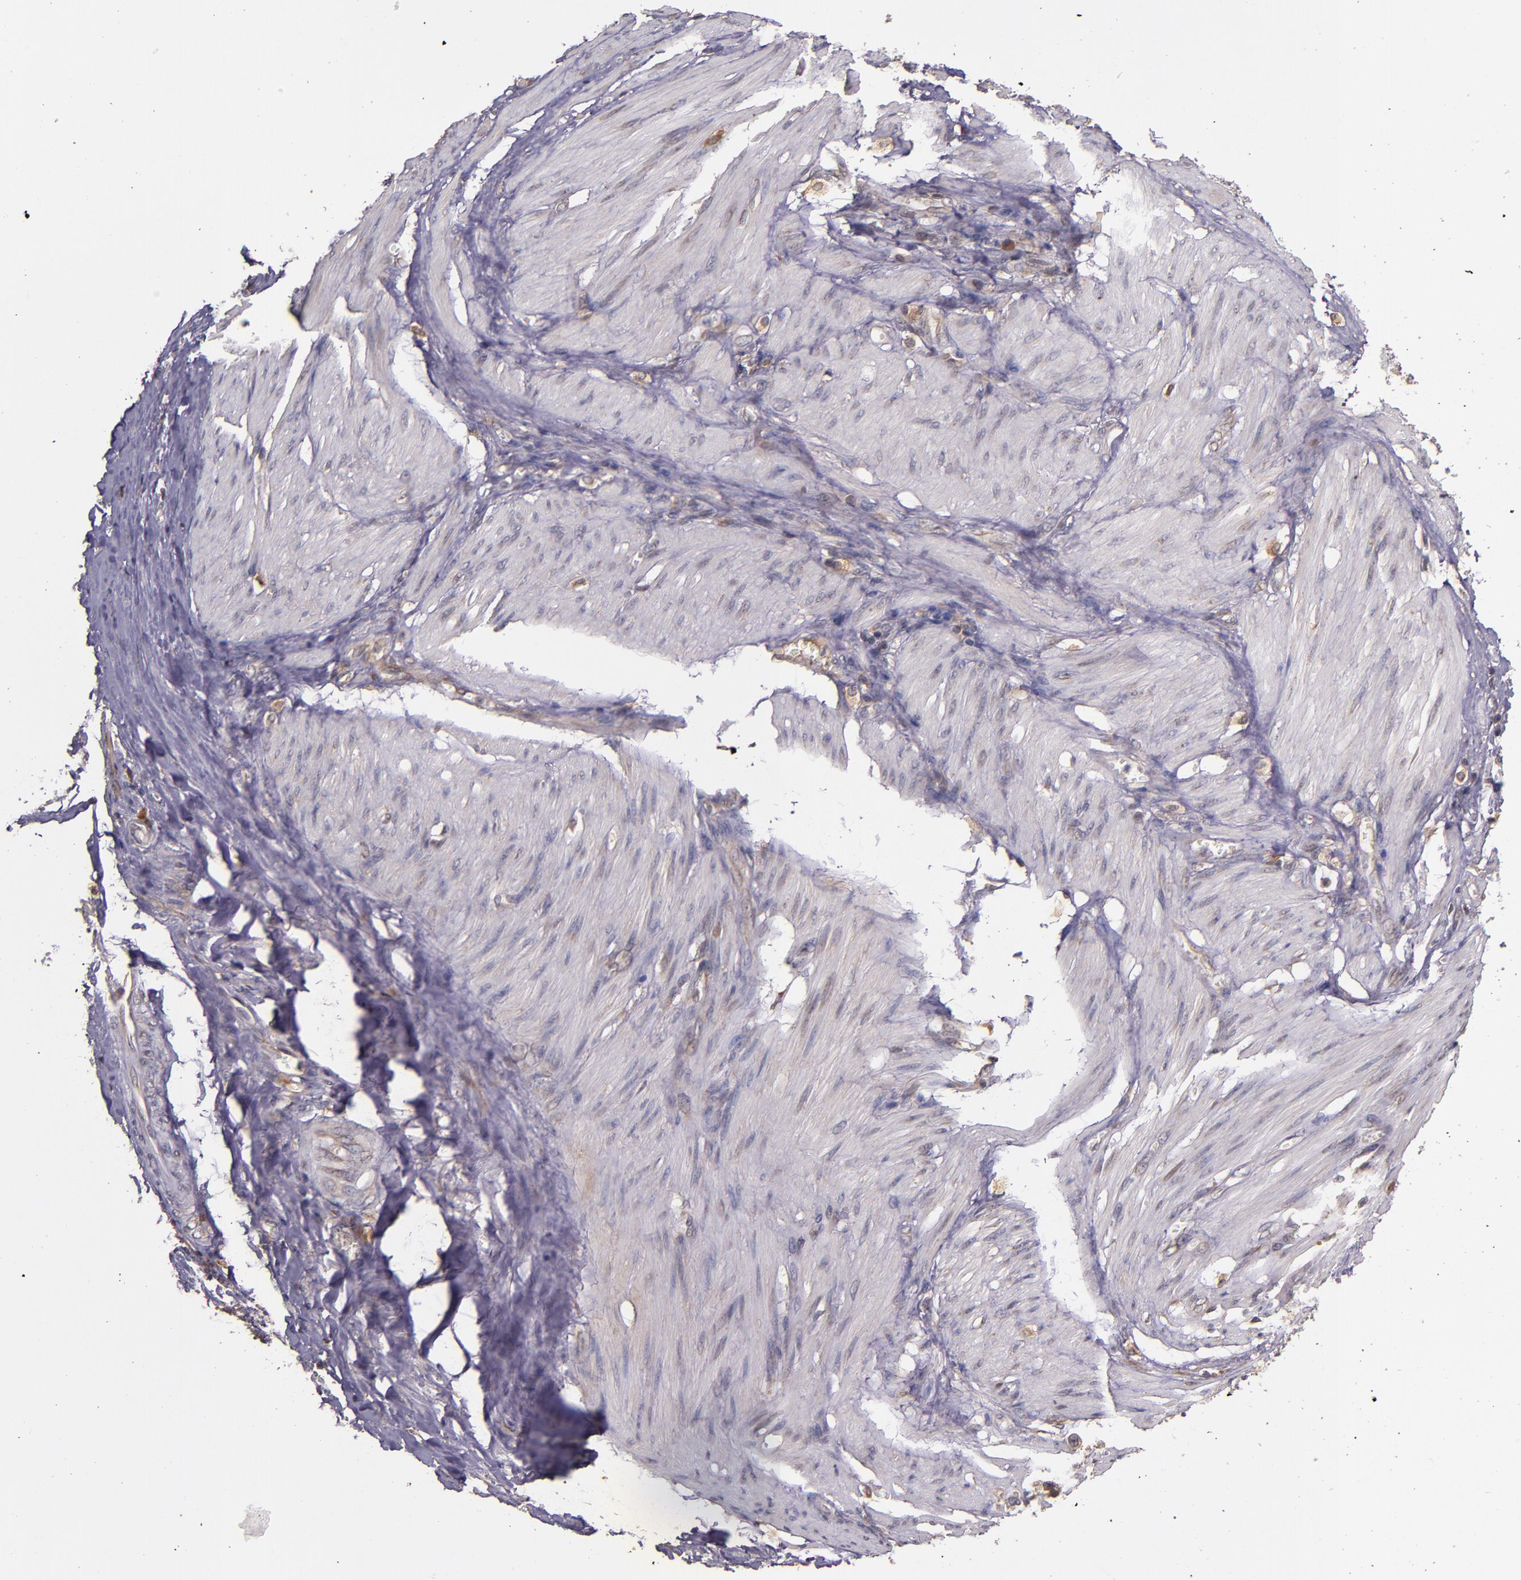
{"staining": {"intensity": "weak", "quantity": ">75%", "location": "cytoplasmic/membranous"}, "tissue": "stomach cancer", "cell_type": "Tumor cells", "image_type": "cancer", "snomed": [{"axis": "morphology", "description": "Adenocarcinoma, NOS"}, {"axis": "topography", "description": "Stomach"}], "caption": "Adenocarcinoma (stomach) was stained to show a protein in brown. There is low levels of weak cytoplasmic/membranous staining in approximately >75% of tumor cells. (DAB (3,3'-diaminobenzidine) IHC with brightfield microscopy, high magnification).", "gene": "PRAF2", "patient": {"sex": "male", "age": 78}}